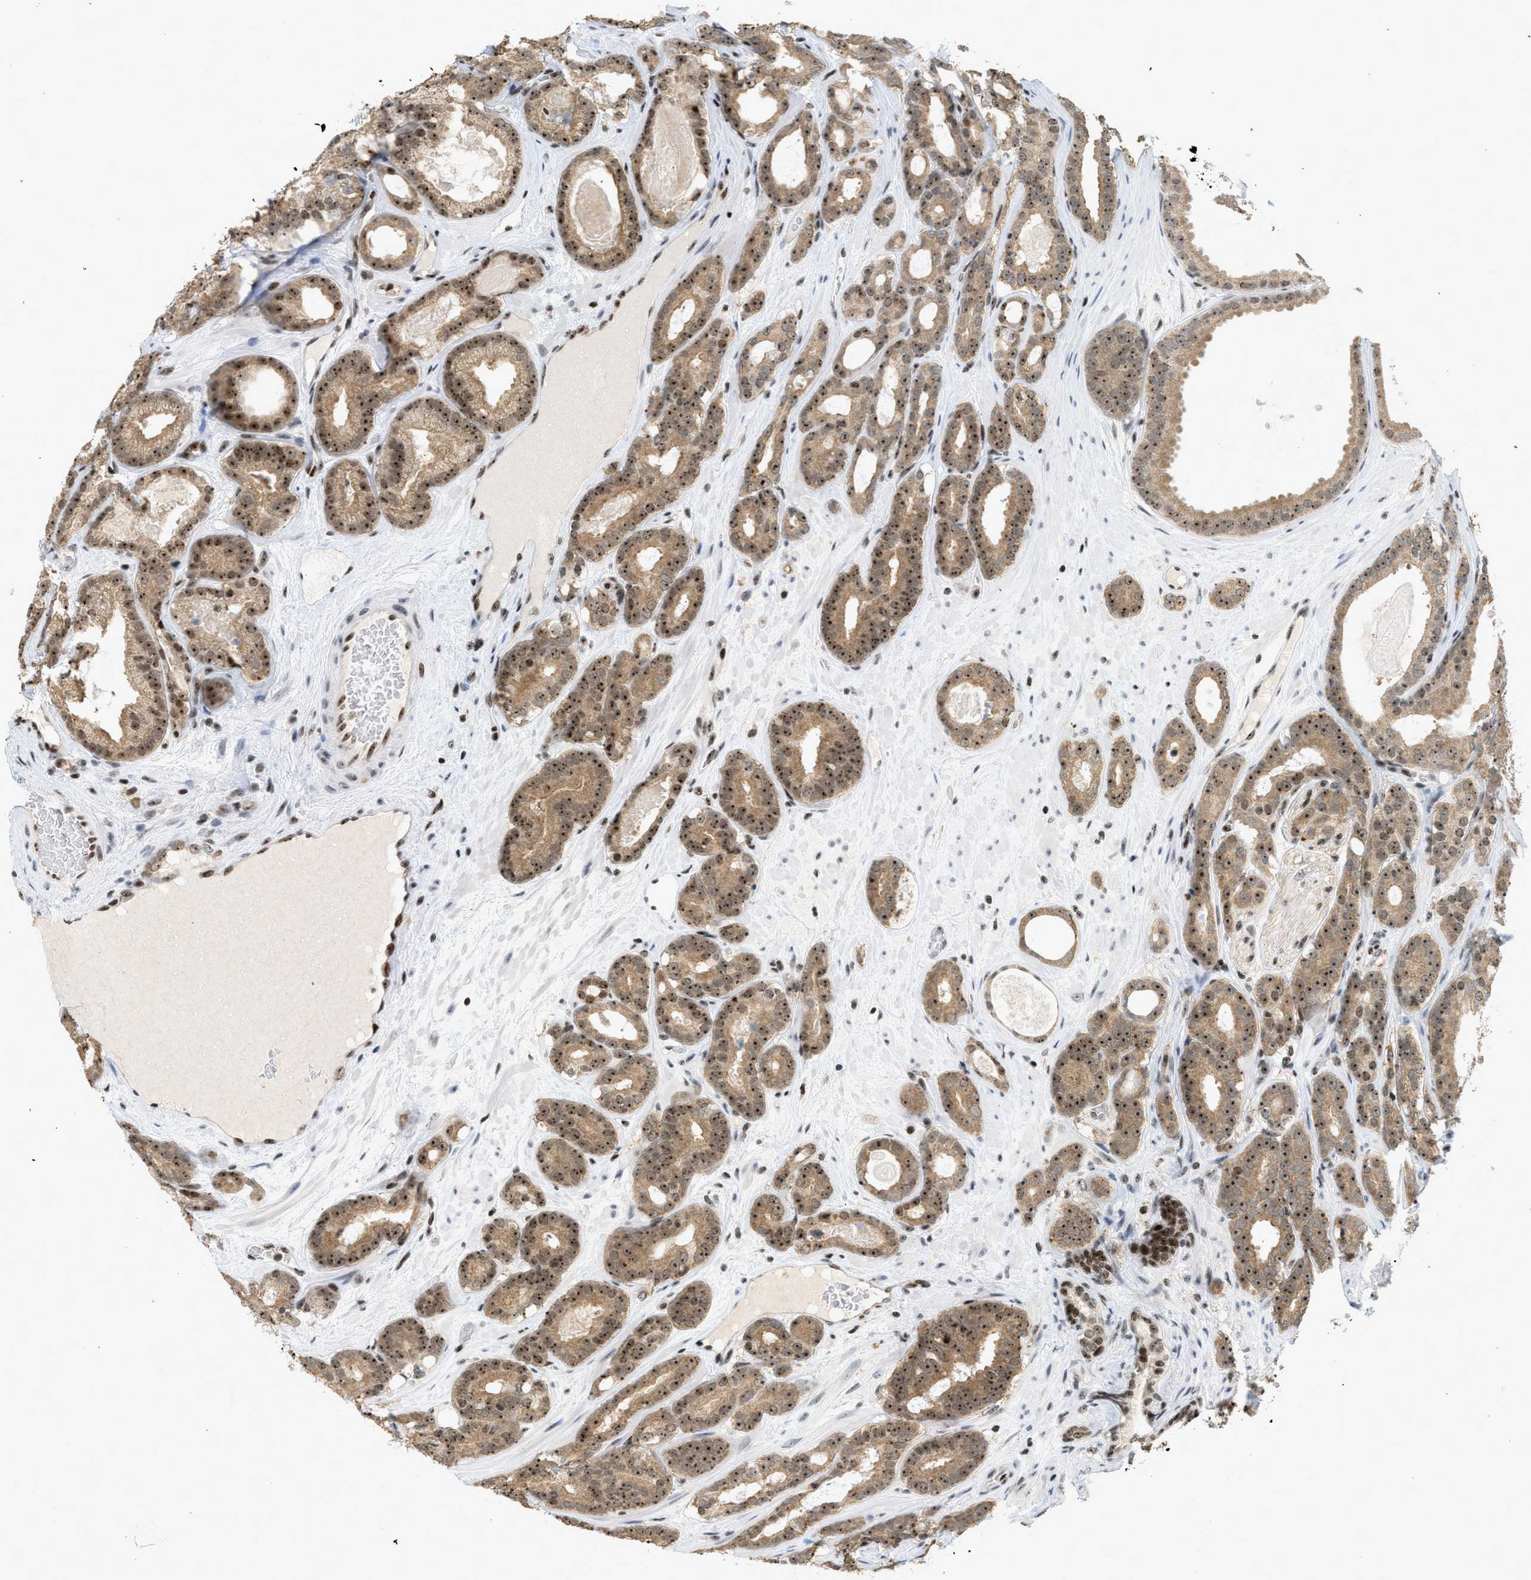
{"staining": {"intensity": "moderate", "quantity": ">75%", "location": "cytoplasmic/membranous,nuclear"}, "tissue": "prostate cancer", "cell_type": "Tumor cells", "image_type": "cancer", "snomed": [{"axis": "morphology", "description": "Adenocarcinoma, High grade"}, {"axis": "topography", "description": "Prostate"}], "caption": "A high-resolution micrograph shows IHC staining of prostate cancer (high-grade adenocarcinoma), which shows moderate cytoplasmic/membranous and nuclear staining in approximately >75% of tumor cells.", "gene": "ZNF22", "patient": {"sex": "male", "age": 60}}